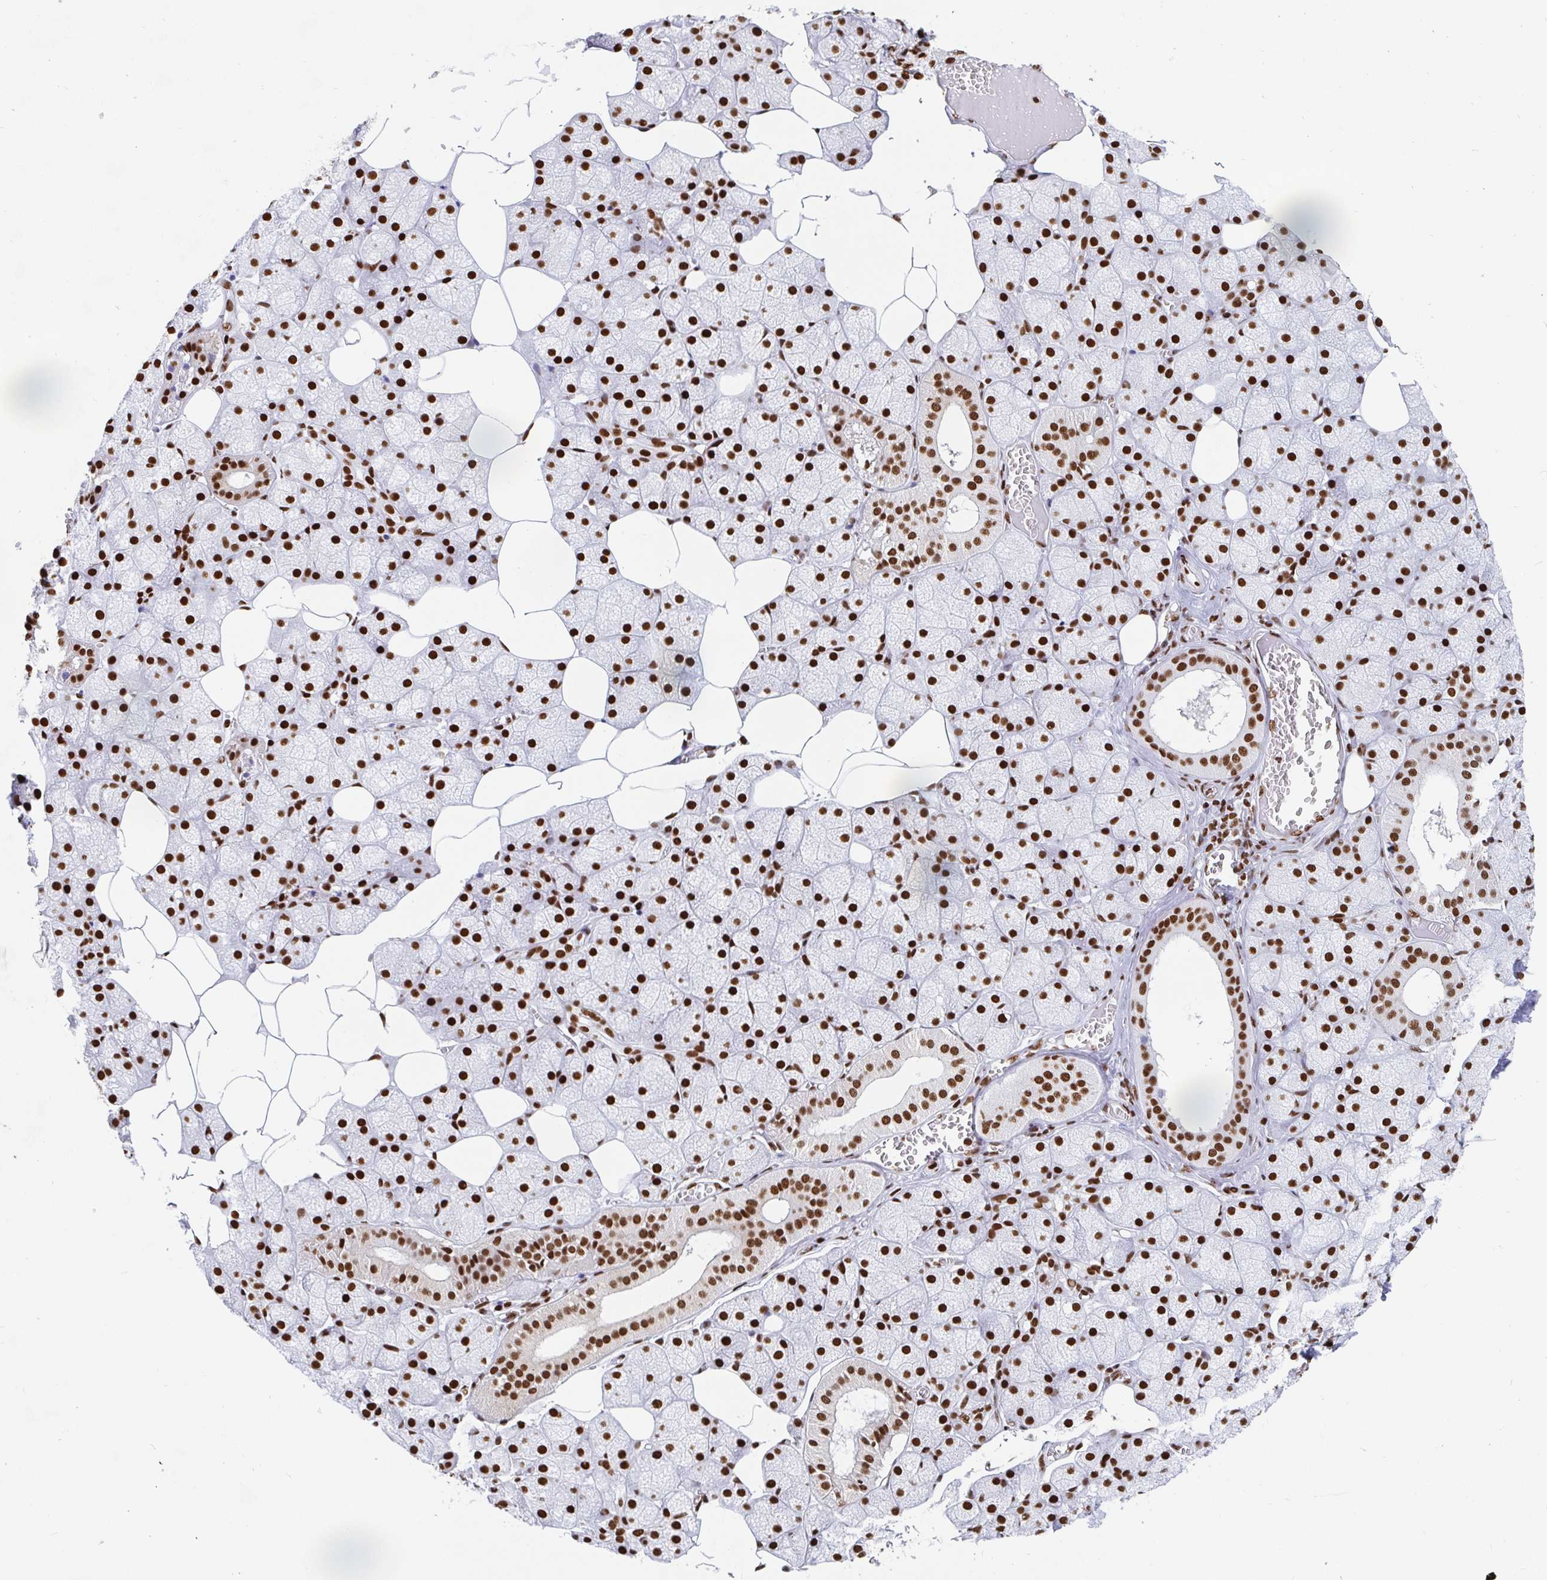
{"staining": {"intensity": "strong", "quantity": ">75%", "location": "nuclear"}, "tissue": "salivary gland", "cell_type": "Glandular cells", "image_type": "normal", "snomed": [{"axis": "morphology", "description": "Normal tissue, NOS"}, {"axis": "topography", "description": "Salivary gland"}, {"axis": "topography", "description": "Peripheral nerve tissue"}], "caption": "Immunohistochemistry (DAB) staining of benign salivary gland reveals strong nuclear protein expression in about >75% of glandular cells.", "gene": "EWSR1", "patient": {"sex": "male", "age": 38}}